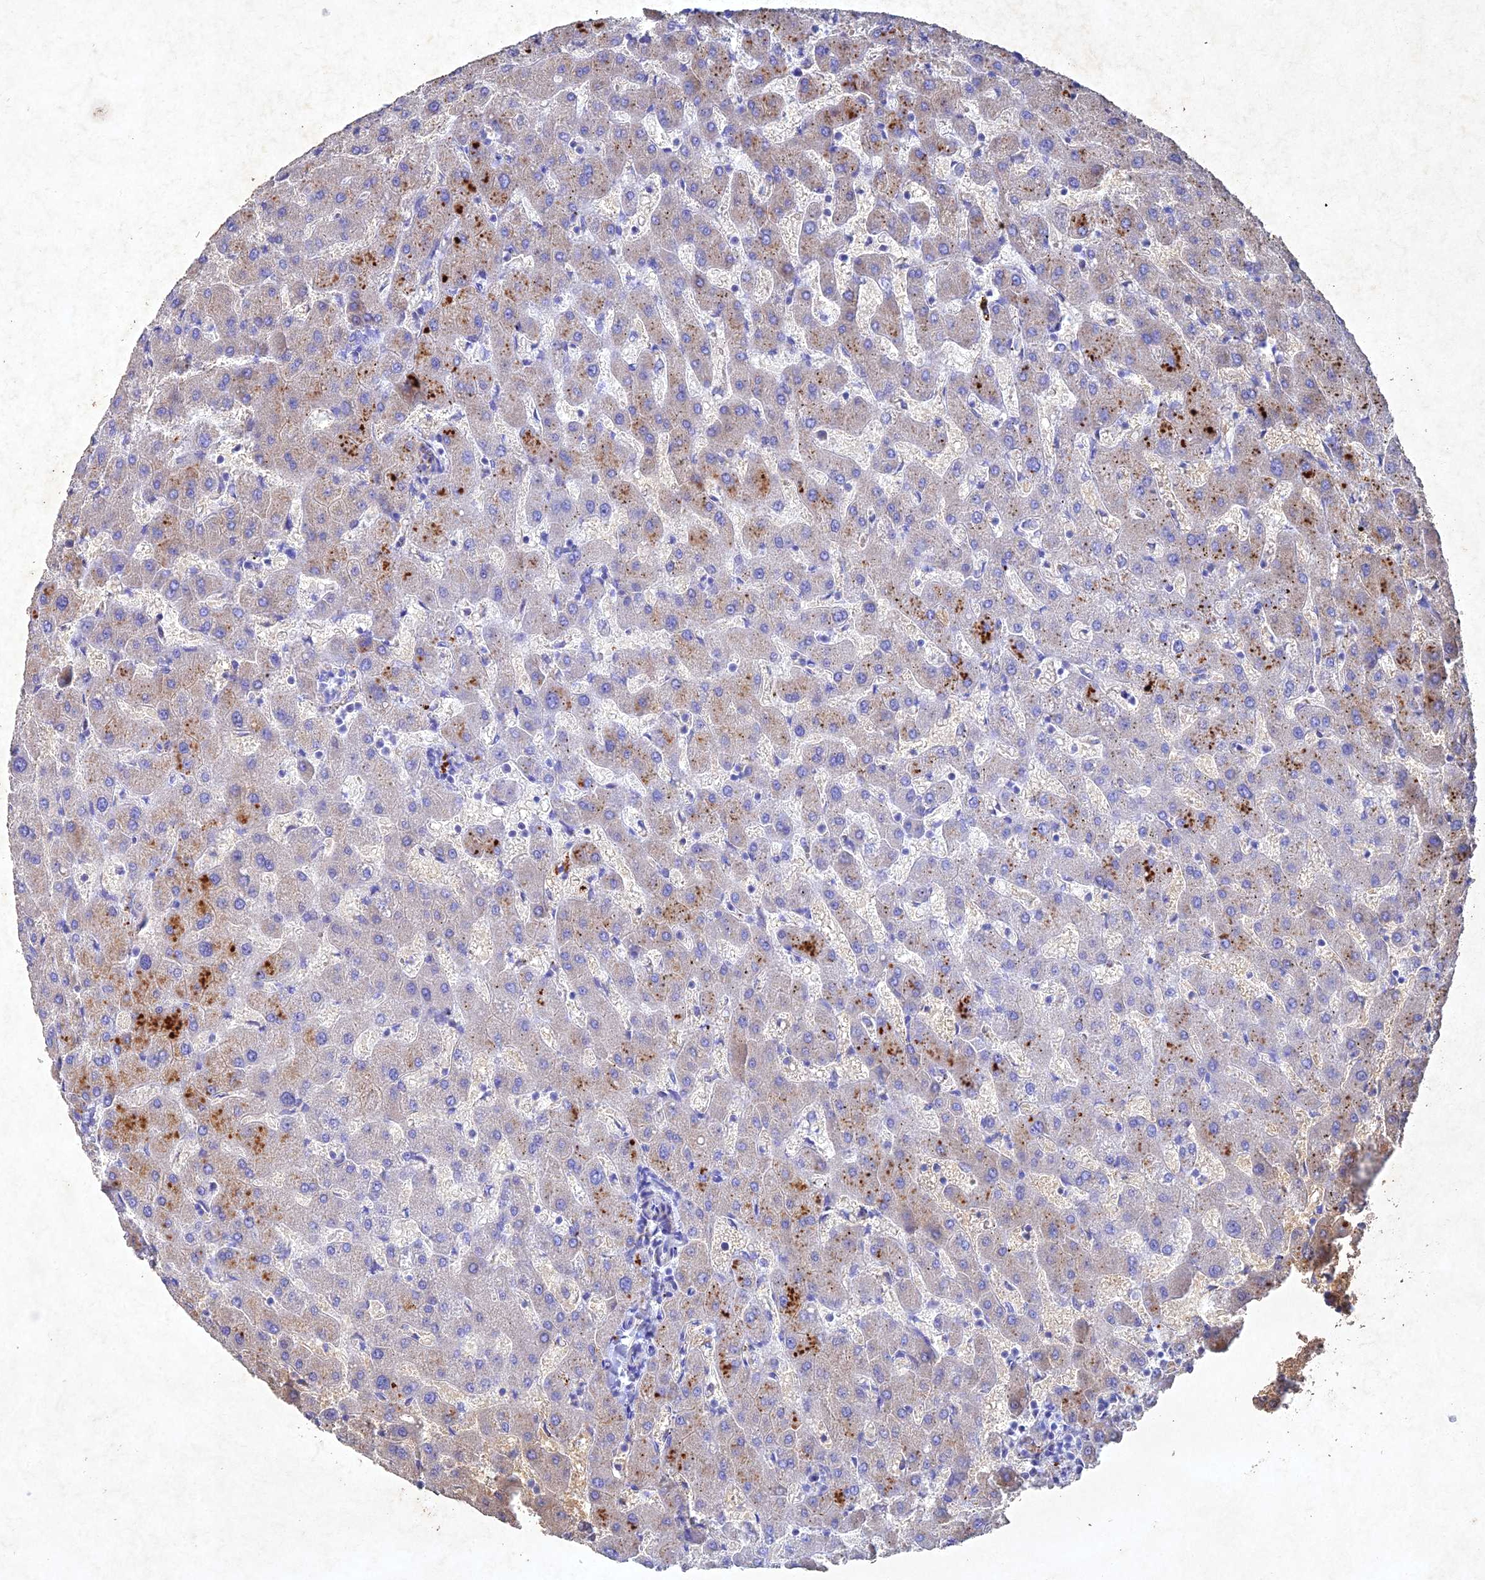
{"staining": {"intensity": "negative", "quantity": "none", "location": "none"}, "tissue": "liver", "cell_type": "Cholangiocytes", "image_type": "normal", "snomed": [{"axis": "morphology", "description": "Normal tissue, NOS"}, {"axis": "topography", "description": "Liver"}], "caption": "An immunohistochemistry (IHC) photomicrograph of normal liver is shown. There is no staining in cholangiocytes of liver.", "gene": "NDUFV1", "patient": {"sex": "female", "age": 63}}